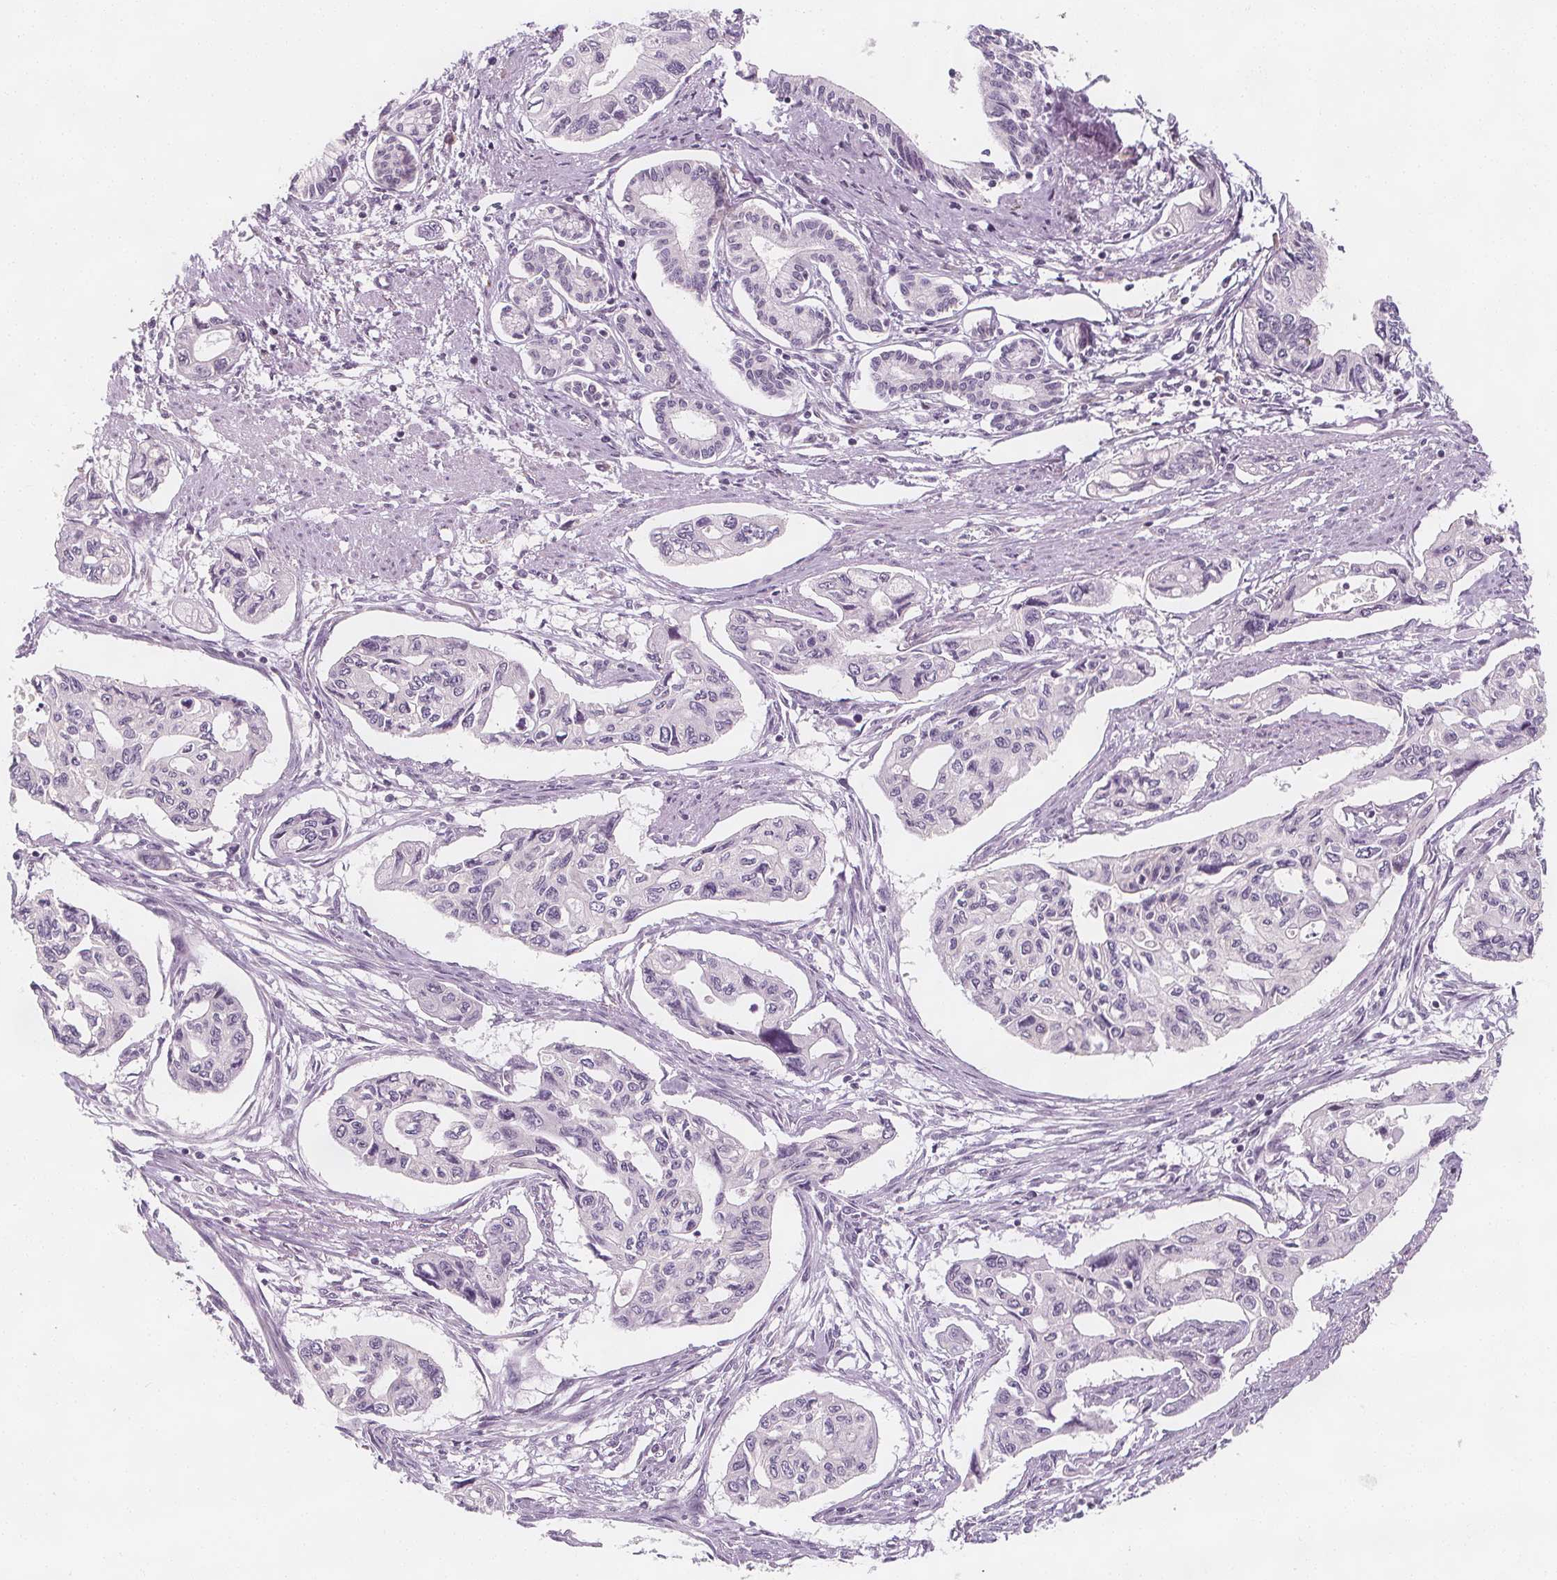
{"staining": {"intensity": "negative", "quantity": "none", "location": "none"}, "tissue": "pancreatic cancer", "cell_type": "Tumor cells", "image_type": "cancer", "snomed": [{"axis": "morphology", "description": "Adenocarcinoma, NOS"}, {"axis": "topography", "description": "Pancreas"}], "caption": "The histopathology image displays no significant positivity in tumor cells of pancreatic adenocarcinoma.", "gene": "C1orf167", "patient": {"sex": "female", "age": 76}}